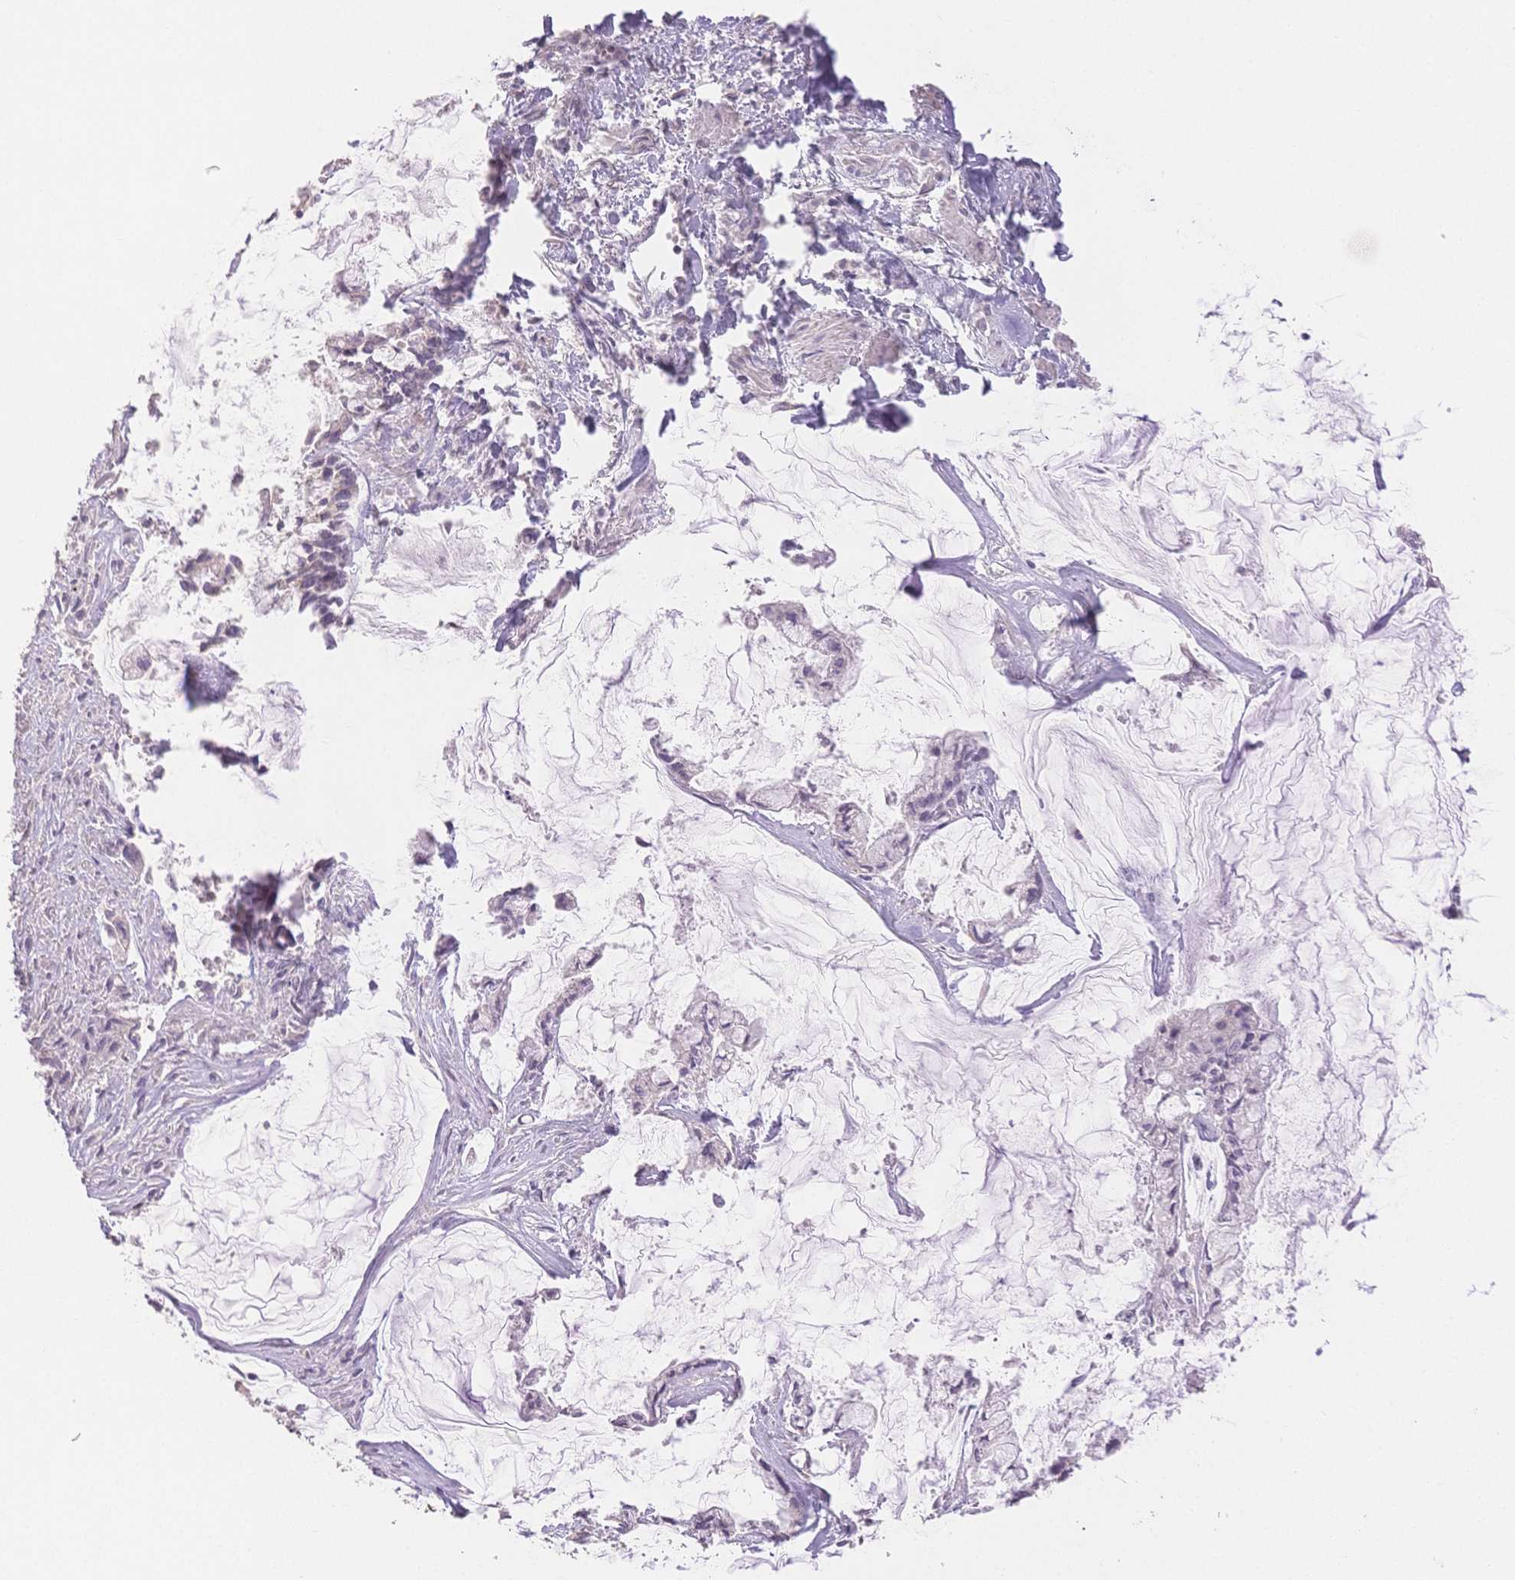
{"staining": {"intensity": "negative", "quantity": "none", "location": "none"}, "tissue": "ovarian cancer", "cell_type": "Tumor cells", "image_type": "cancer", "snomed": [{"axis": "morphology", "description": "Cystadenocarcinoma, mucinous, NOS"}, {"axis": "topography", "description": "Ovary"}], "caption": "Micrograph shows no protein staining in tumor cells of ovarian mucinous cystadenocarcinoma tissue.", "gene": "SUV39H2", "patient": {"sex": "female", "age": 90}}